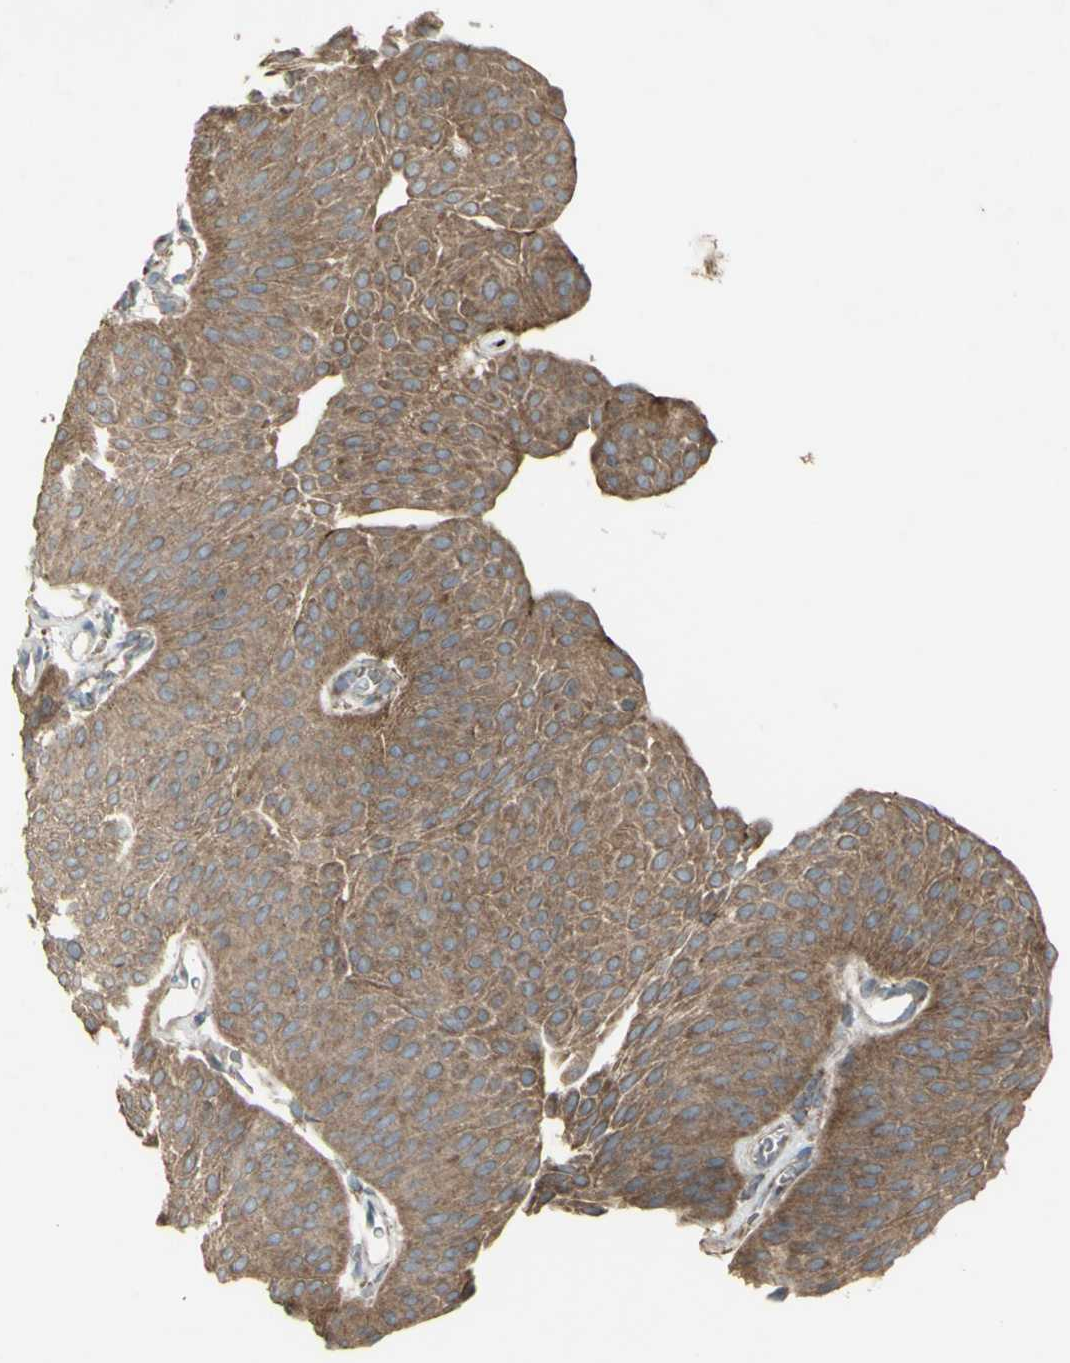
{"staining": {"intensity": "moderate", "quantity": ">75%", "location": "cytoplasmic/membranous"}, "tissue": "urothelial cancer", "cell_type": "Tumor cells", "image_type": "cancer", "snomed": [{"axis": "morphology", "description": "Urothelial carcinoma, Low grade"}, {"axis": "topography", "description": "Urinary bladder"}], "caption": "This histopathology image exhibits urothelial cancer stained with immunohistochemistry (IHC) to label a protein in brown. The cytoplasmic/membranous of tumor cells show moderate positivity for the protein. Nuclei are counter-stained blue.", "gene": "SHC1", "patient": {"sex": "female", "age": 60}}